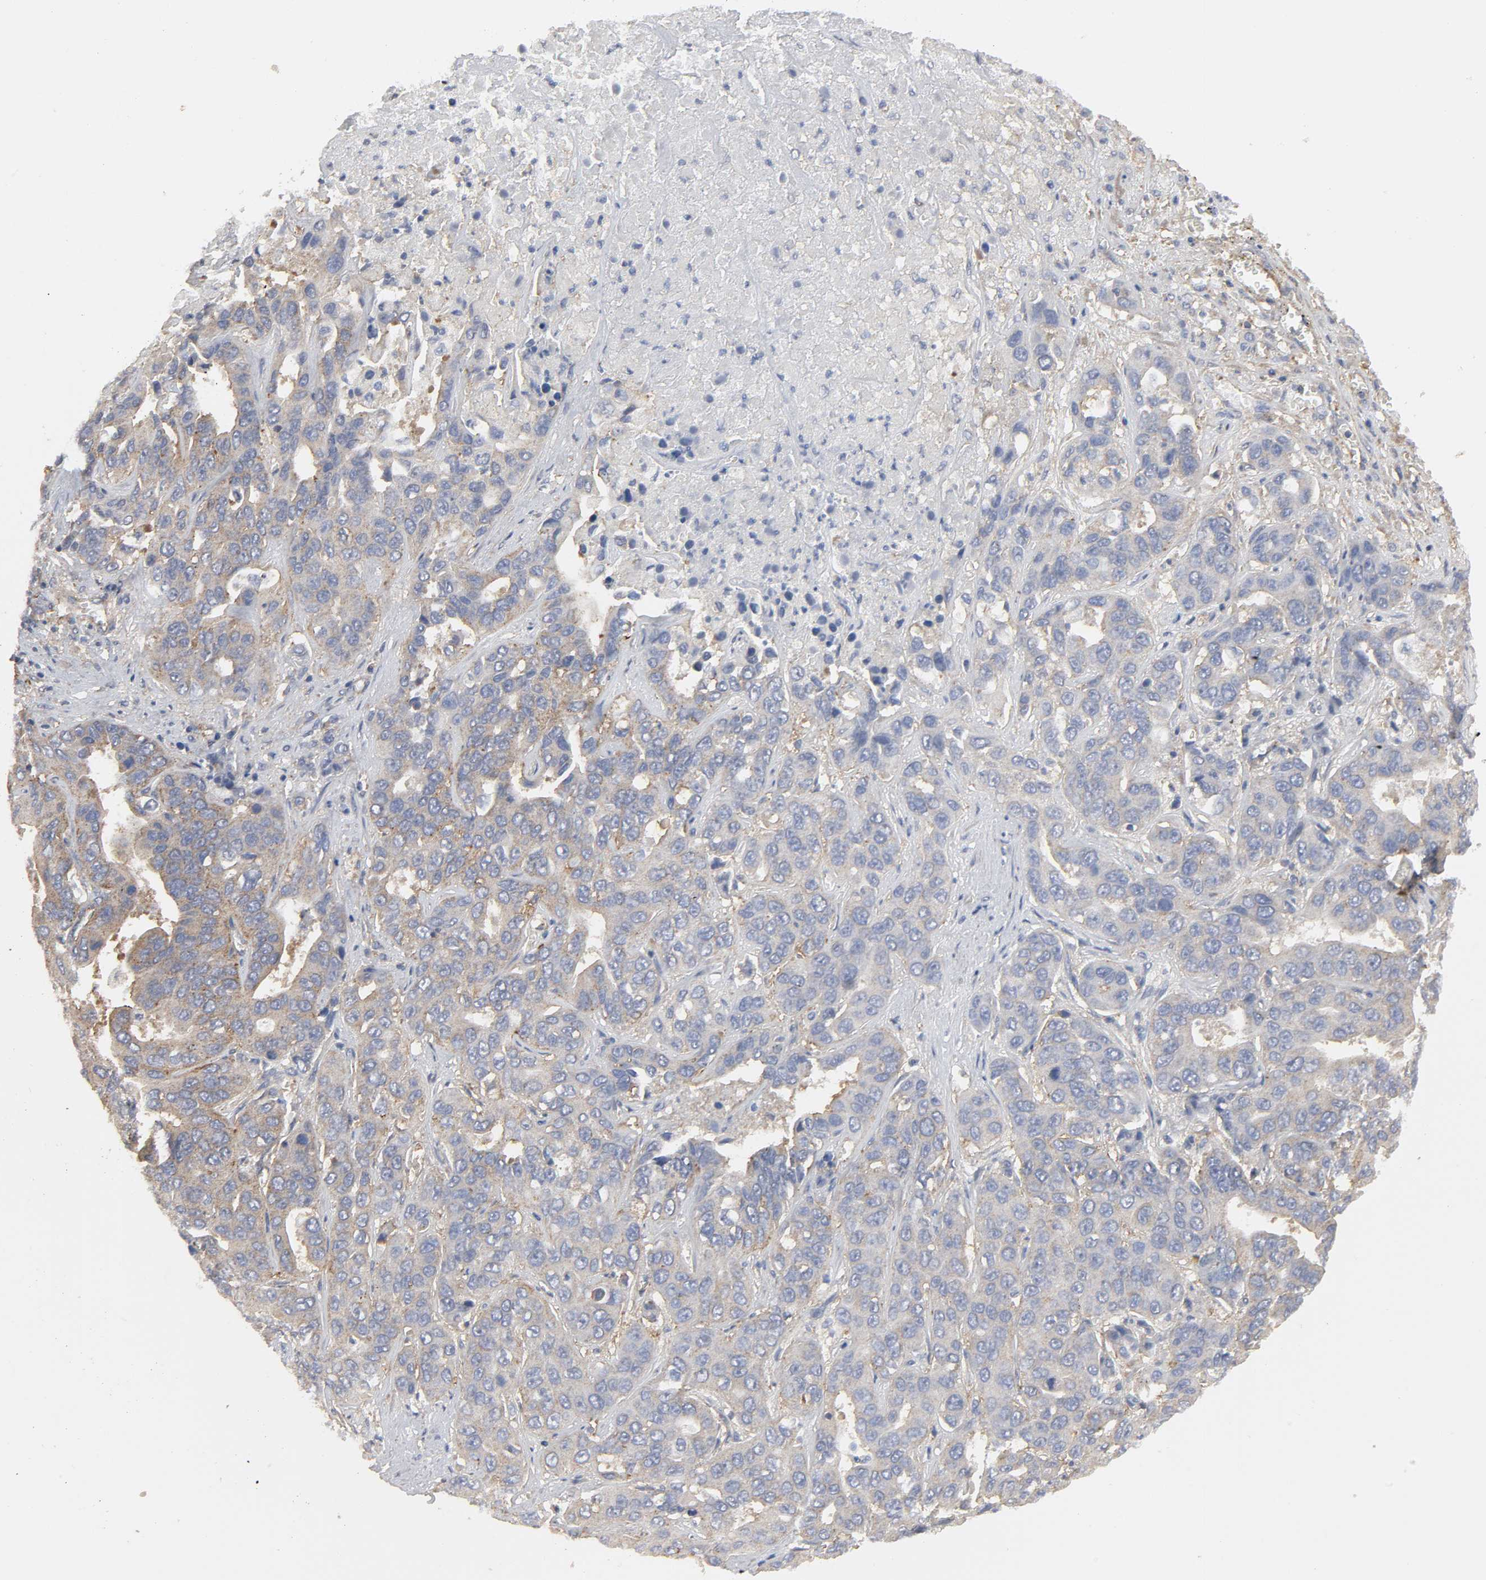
{"staining": {"intensity": "moderate", "quantity": ">75%", "location": "cytoplasmic/membranous"}, "tissue": "liver cancer", "cell_type": "Tumor cells", "image_type": "cancer", "snomed": [{"axis": "morphology", "description": "Cholangiocarcinoma"}, {"axis": "topography", "description": "Liver"}], "caption": "Protein staining reveals moderate cytoplasmic/membranous positivity in approximately >75% of tumor cells in liver cholangiocarcinoma.", "gene": "SH3GLB1", "patient": {"sex": "female", "age": 52}}